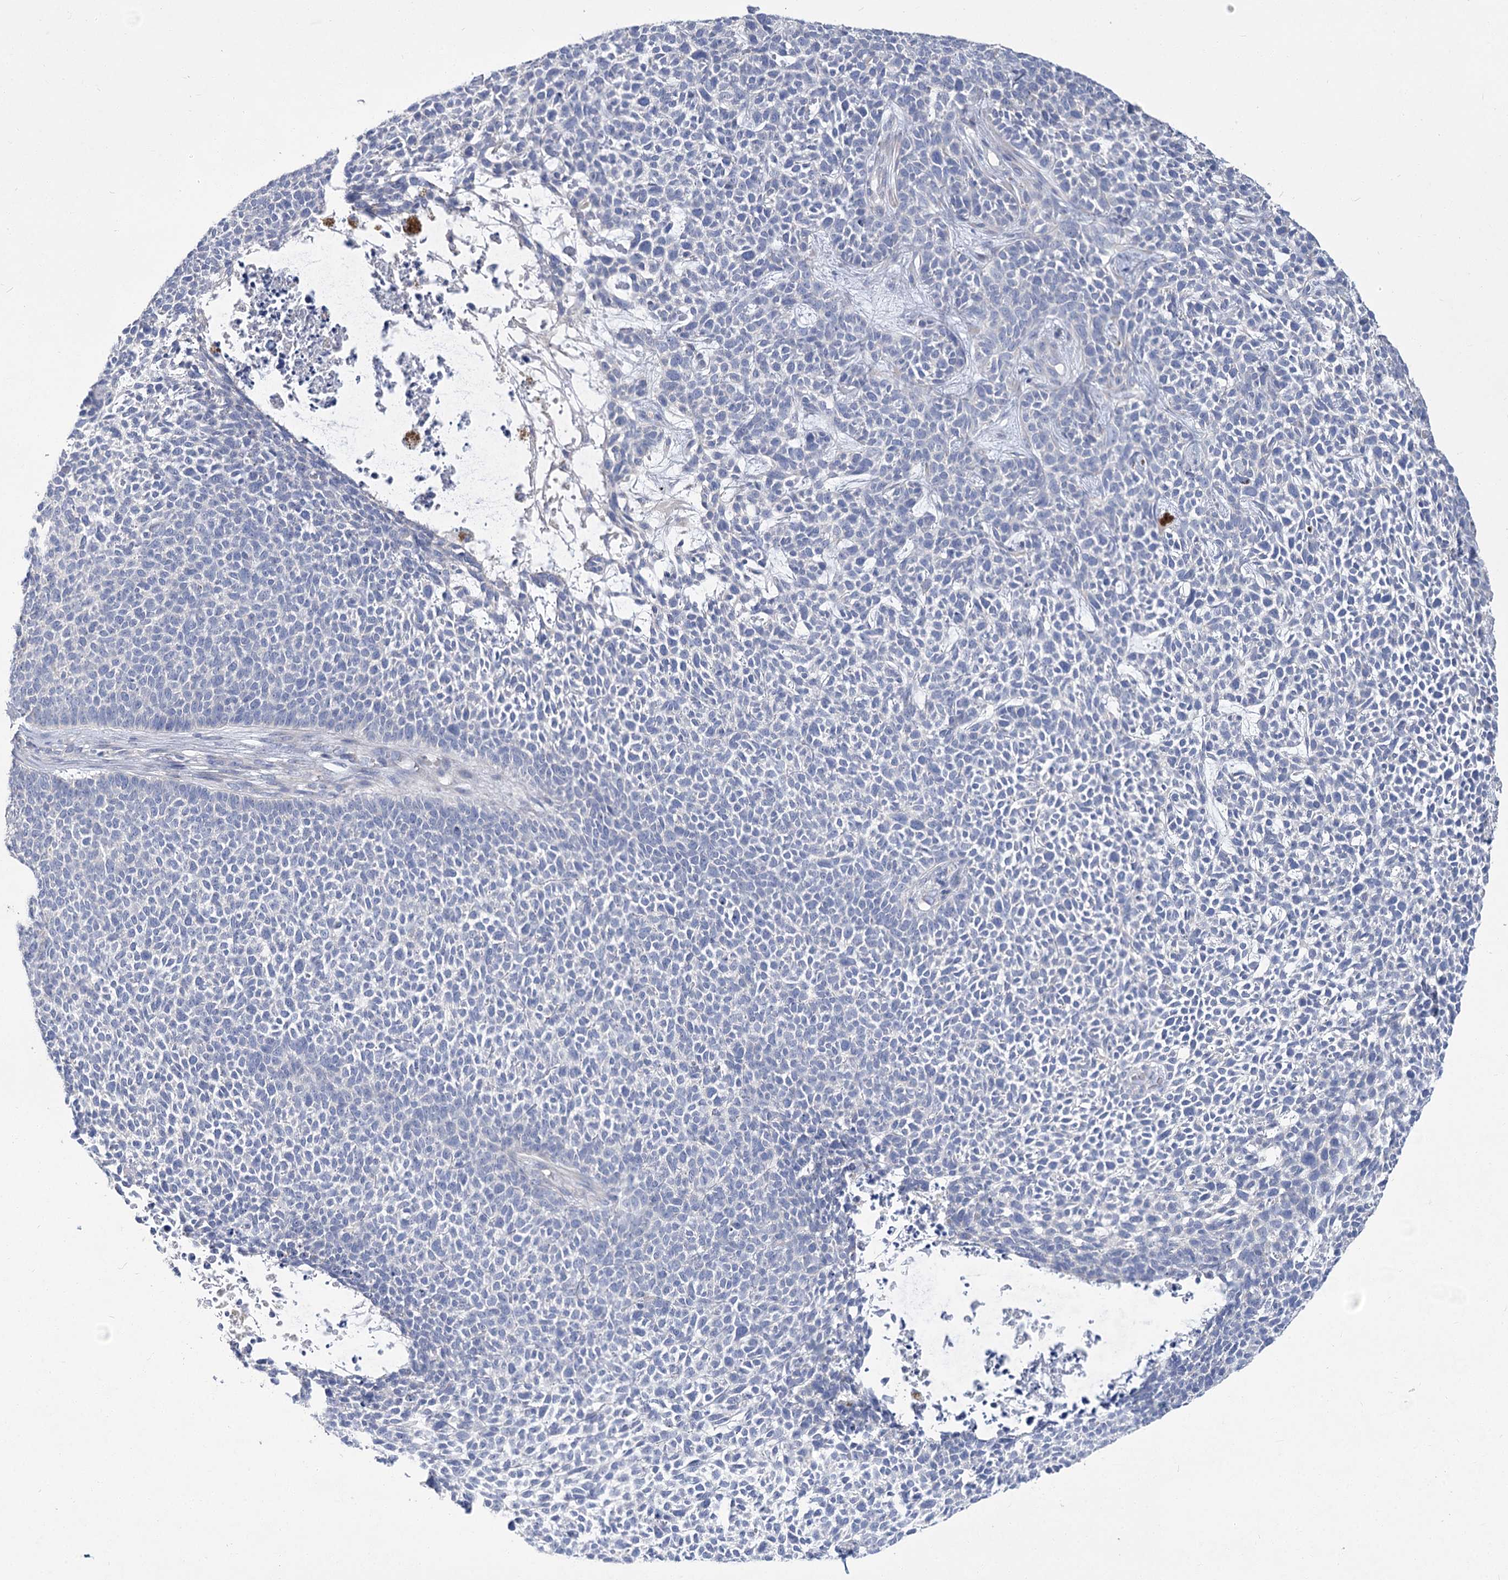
{"staining": {"intensity": "negative", "quantity": "none", "location": "none"}, "tissue": "skin cancer", "cell_type": "Tumor cells", "image_type": "cancer", "snomed": [{"axis": "morphology", "description": "Basal cell carcinoma"}, {"axis": "topography", "description": "Skin"}], "caption": "The IHC histopathology image has no significant positivity in tumor cells of basal cell carcinoma (skin) tissue.", "gene": "SLC9A3", "patient": {"sex": "female", "age": 84}}